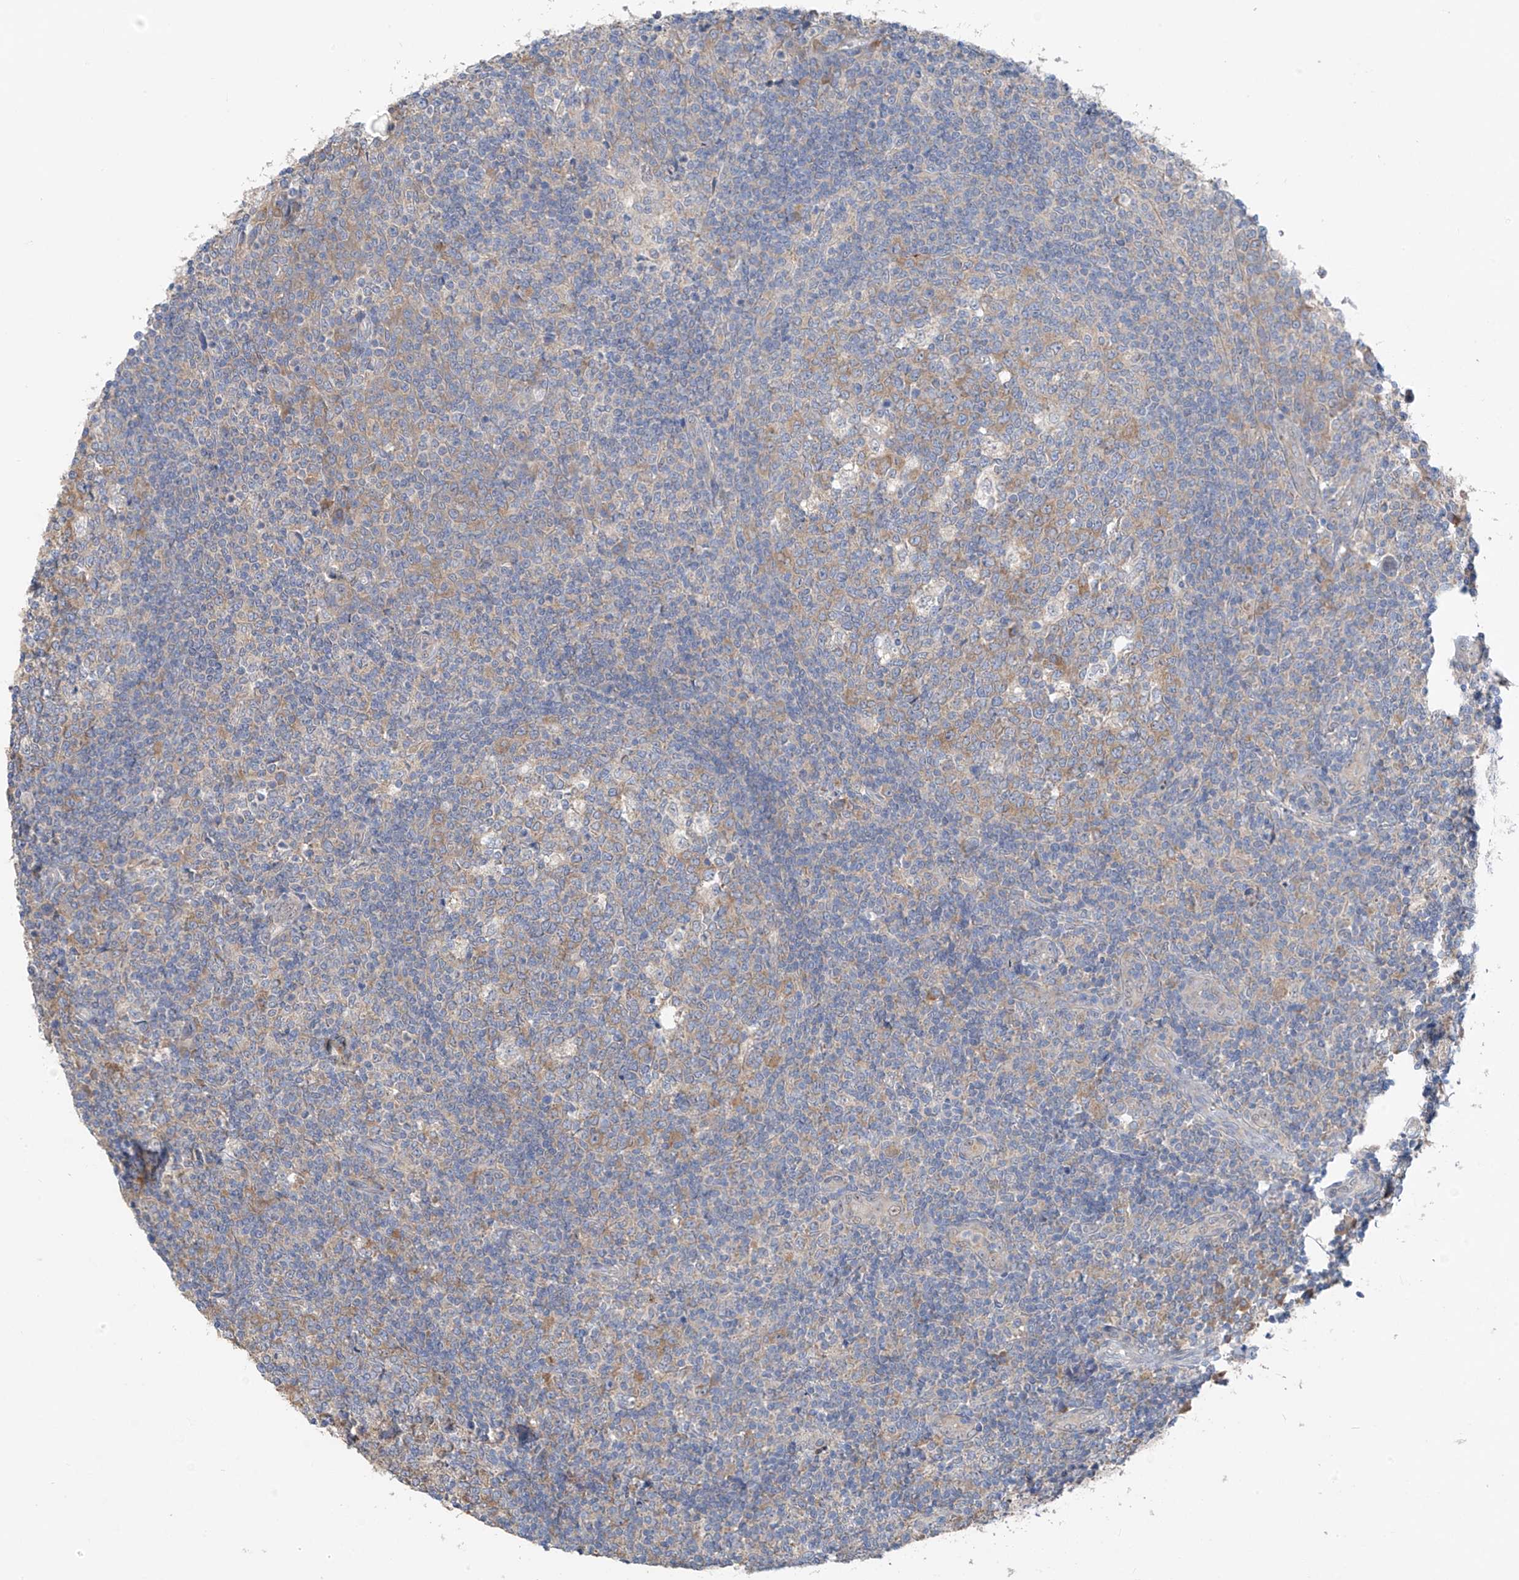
{"staining": {"intensity": "moderate", "quantity": "<25%", "location": "cytoplasmic/membranous"}, "tissue": "tonsil", "cell_type": "Germinal center cells", "image_type": "normal", "snomed": [{"axis": "morphology", "description": "Normal tissue, NOS"}, {"axis": "topography", "description": "Tonsil"}], "caption": "Human tonsil stained with a brown dye exhibits moderate cytoplasmic/membranous positive positivity in about <25% of germinal center cells.", "gene": "RPL4", "patient": {"sex": "female", "age": 19}}